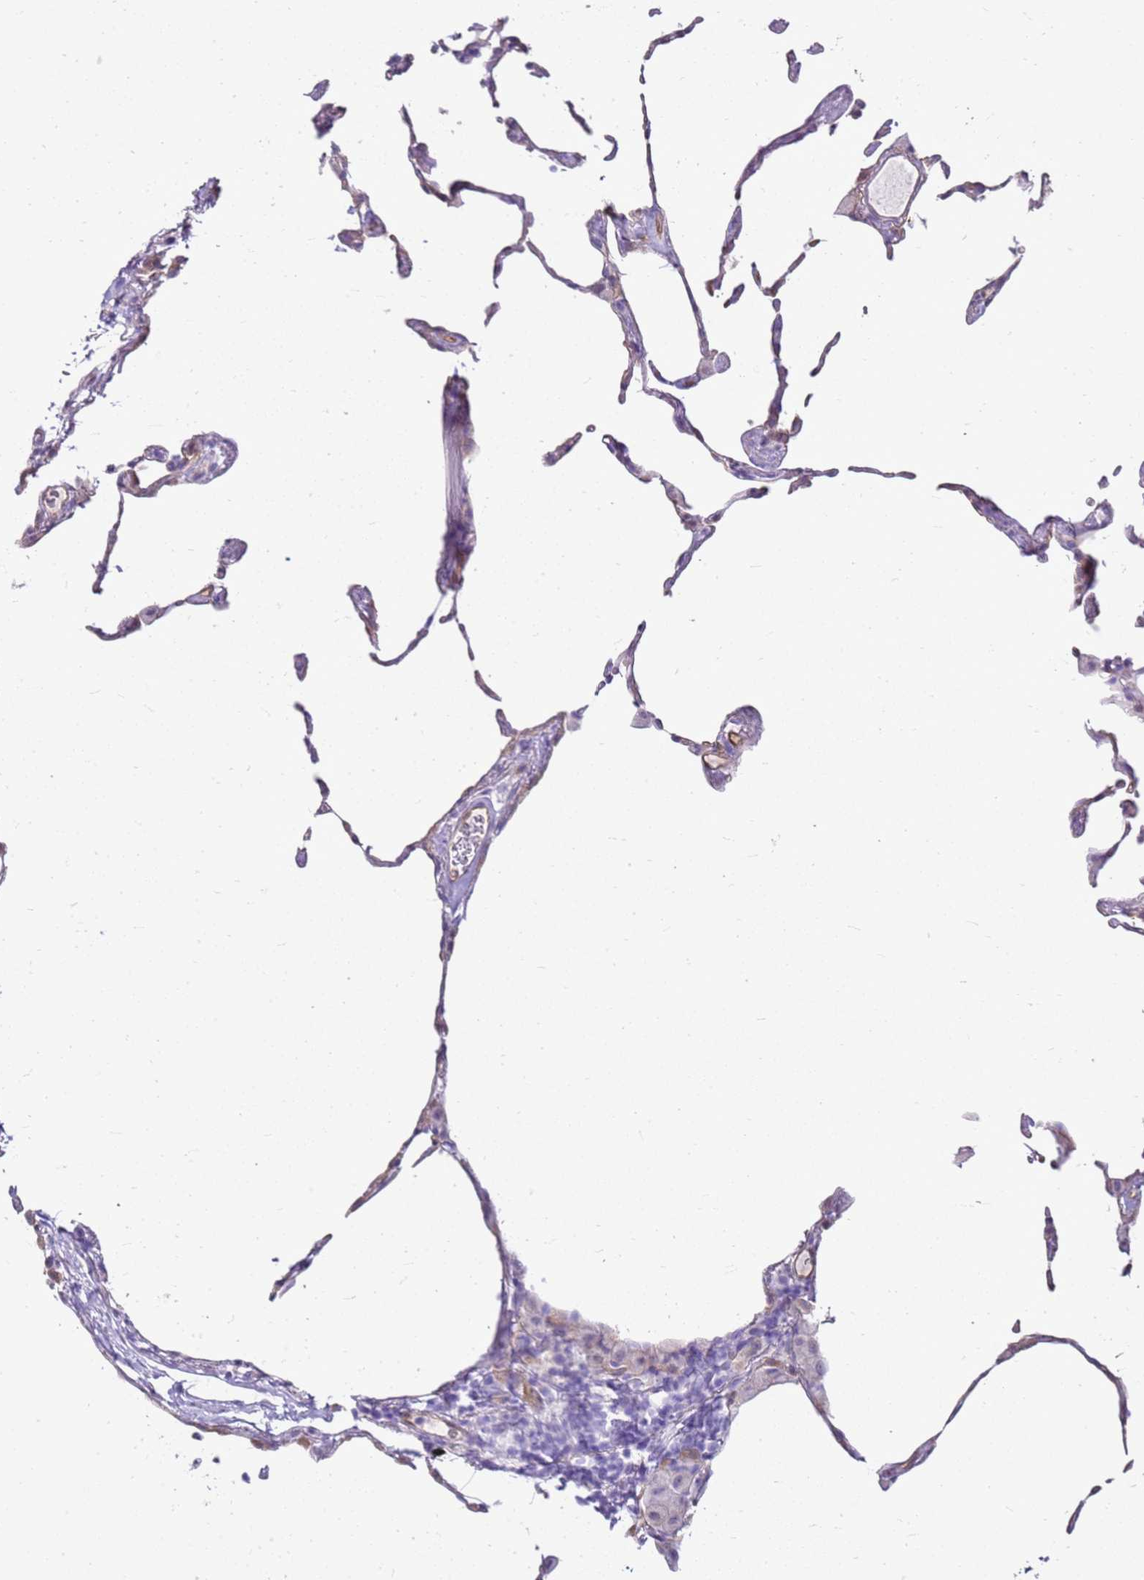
{"staining": {"intensity": "negative", "quantity": "none", "location": "none"}, "tissue": "lung", "cell_type": "Alveolar cells", "image_type": "normal", "snomed": [{"axis": "morphology", "description": "Normal tissue, NOS"}, {"axis": "topography", "description": "Lung"}], "caption": "The image exhibits no staining of alveolar cells in unremarkable lung. (Brightfield microscopy of DAB immunohistochemistry at high magnification).", "gene": "SULT1E1", "patient": {"sex": "female", "age": 57}}